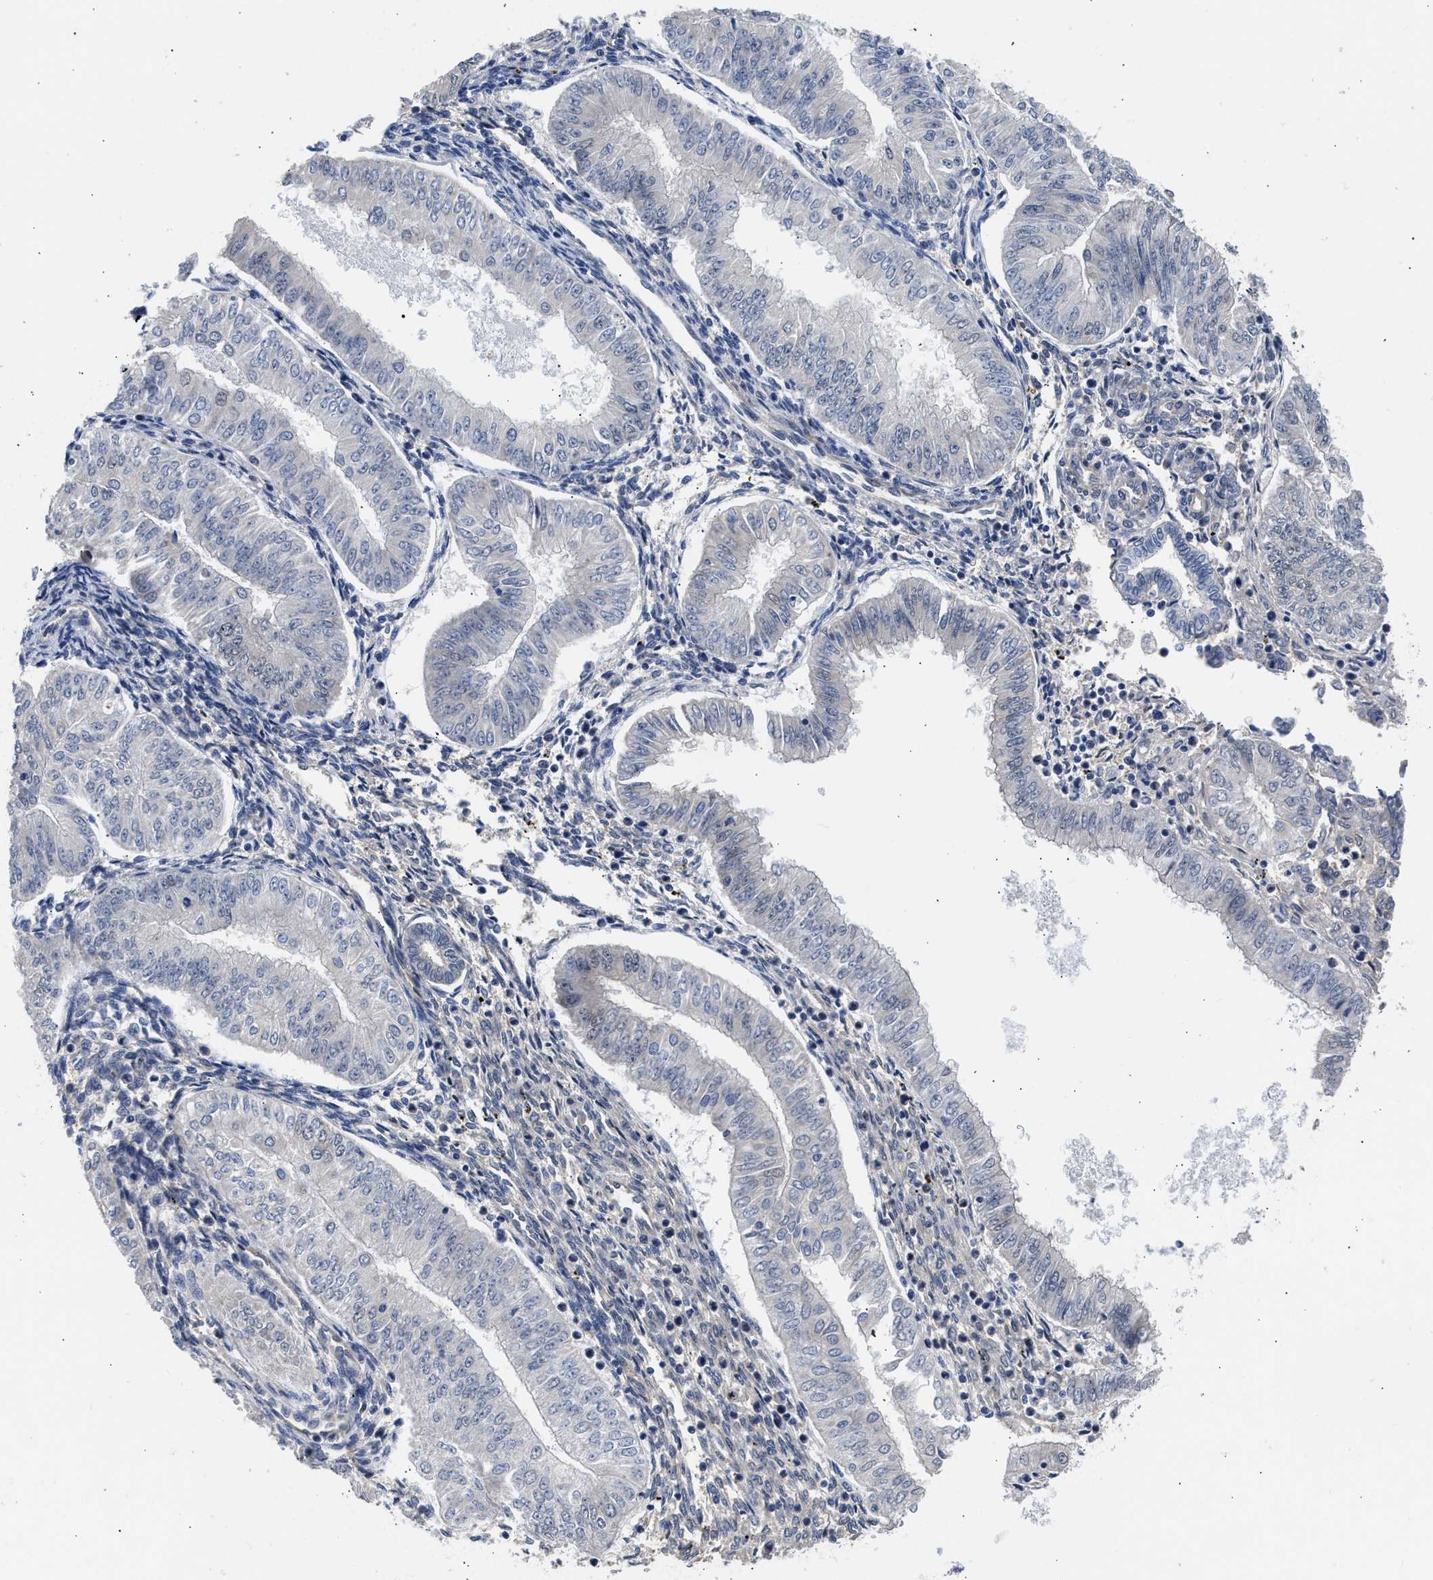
{"staining": {"intensity": "negative", "quantity": "none", "location": "none"}, "tissue": "endometrial cancer", "cell_type": "Tumor cells", "image_type": "cancer", "snomed": [{"axis": "morphology", "description": "Normal tissue, NOS"}, {"axis": "morphology", "description": "Adenocarcinoma, NOS"}, {"axis": "topography", "description": "Endometrium"}], "caption": "DAB immunohistochemical staining of human endometrial cancer (adenocarcinoma) exhibits no significant expression in tumor cells.", "gene": "XPO5", "patient": {"sex": "female", "age": 53}}